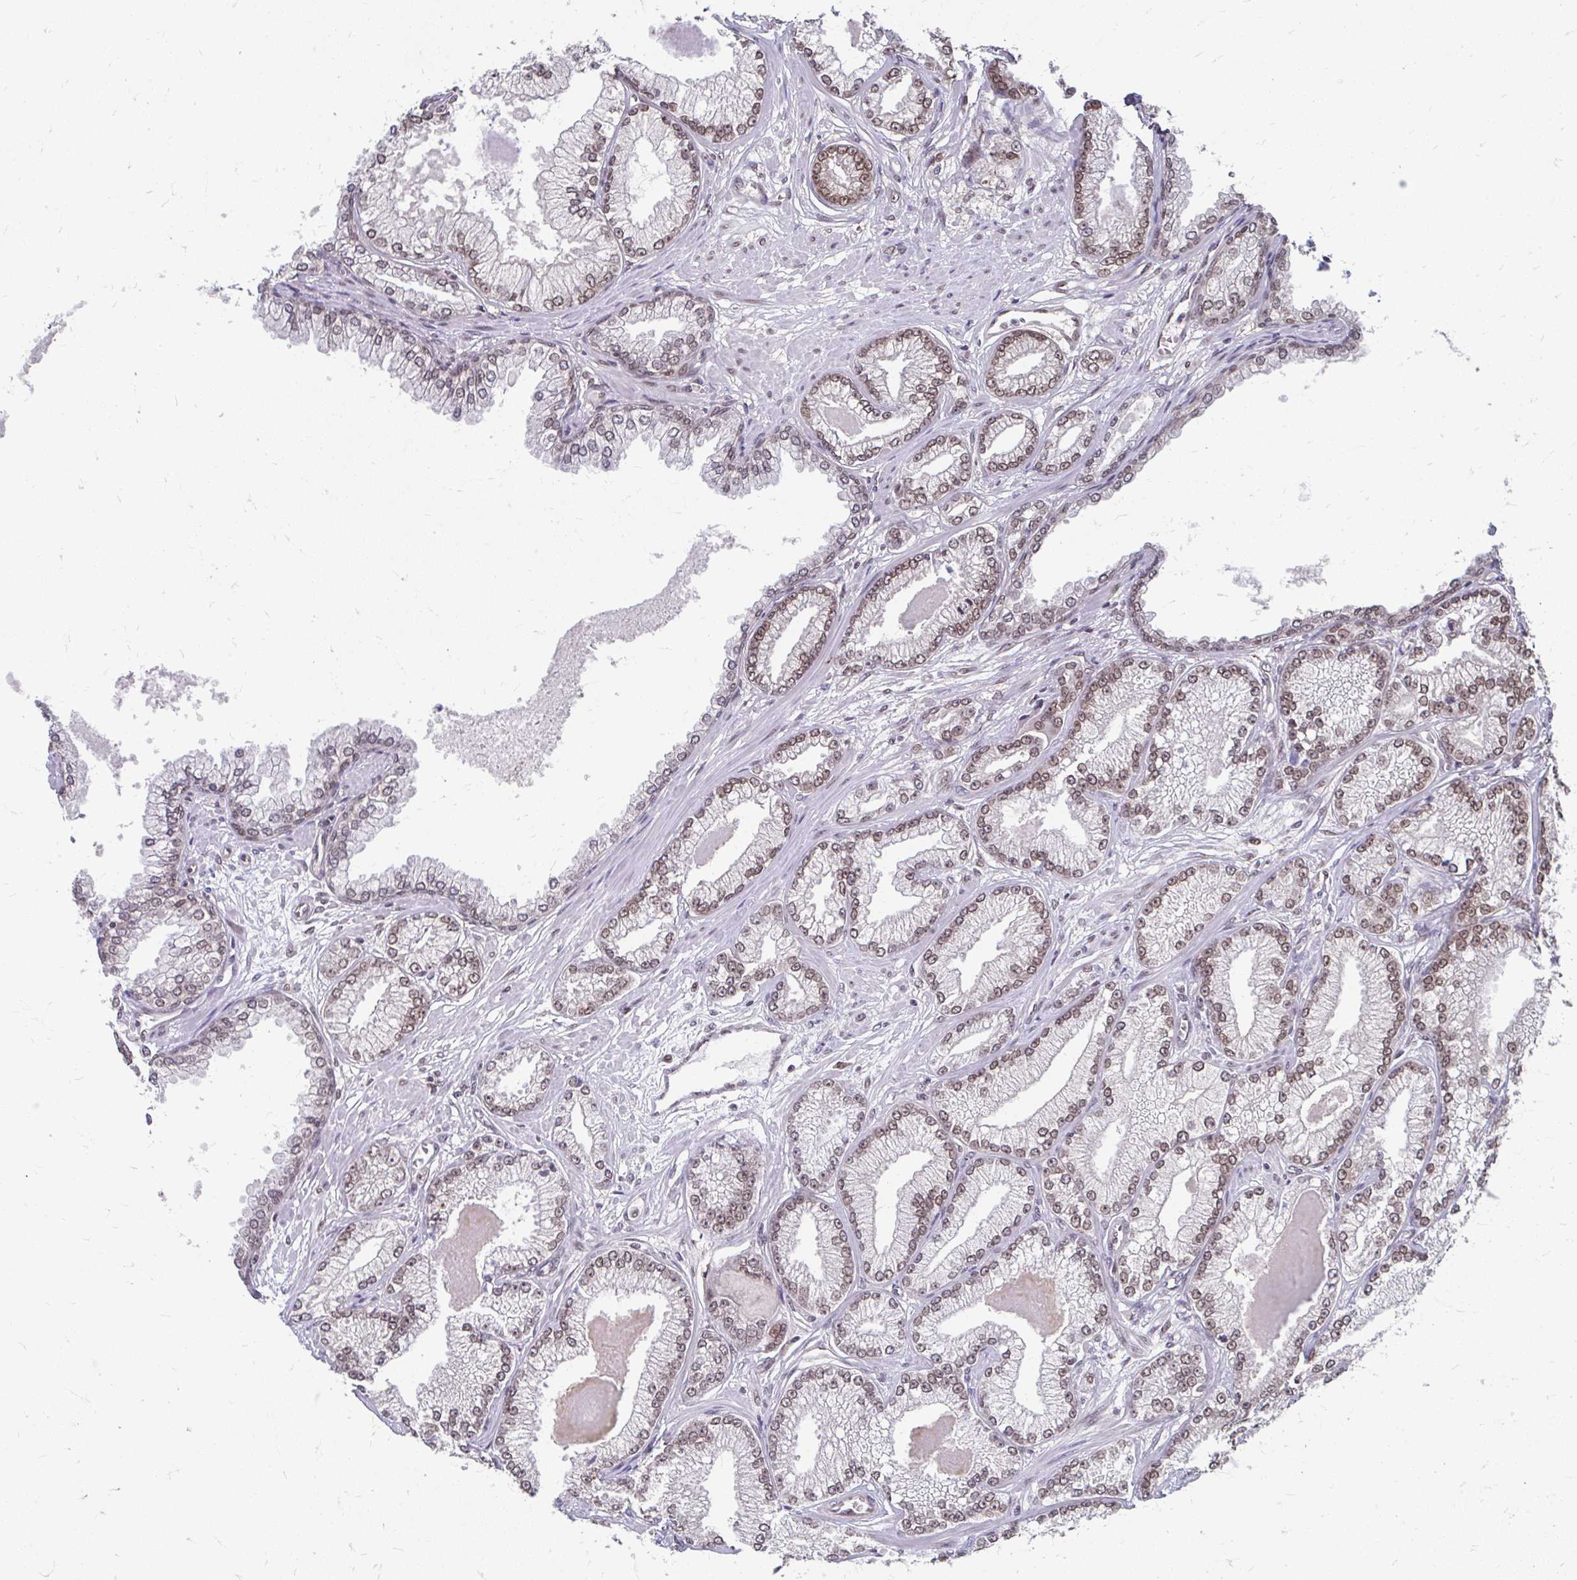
{"staining": {"intensity": "weak", "quantity": ">75%", "location": "cytoplasmic/membranous,nuclear"}, "tissue": "prostate cancer", "cell_type": "Tumor cells", "image_type": "cancer", "snomed": [{"axis": "morphology", "description": "Adenocarcinoma, Low grade"}, {"axis": "topography", "description": "Prostate"}], "caption": "Immunohistochemistry (IHC) (DAB (3,3'-diaminobenzidine)) staining of human prostate adenocarcinoma (low-grade) displays weak cytoplasmic/membranous and nuclear protein staining in about >75% of tumor cells.", "gene": "XPO1", "patient": {"sex": "male", "age": 64}}